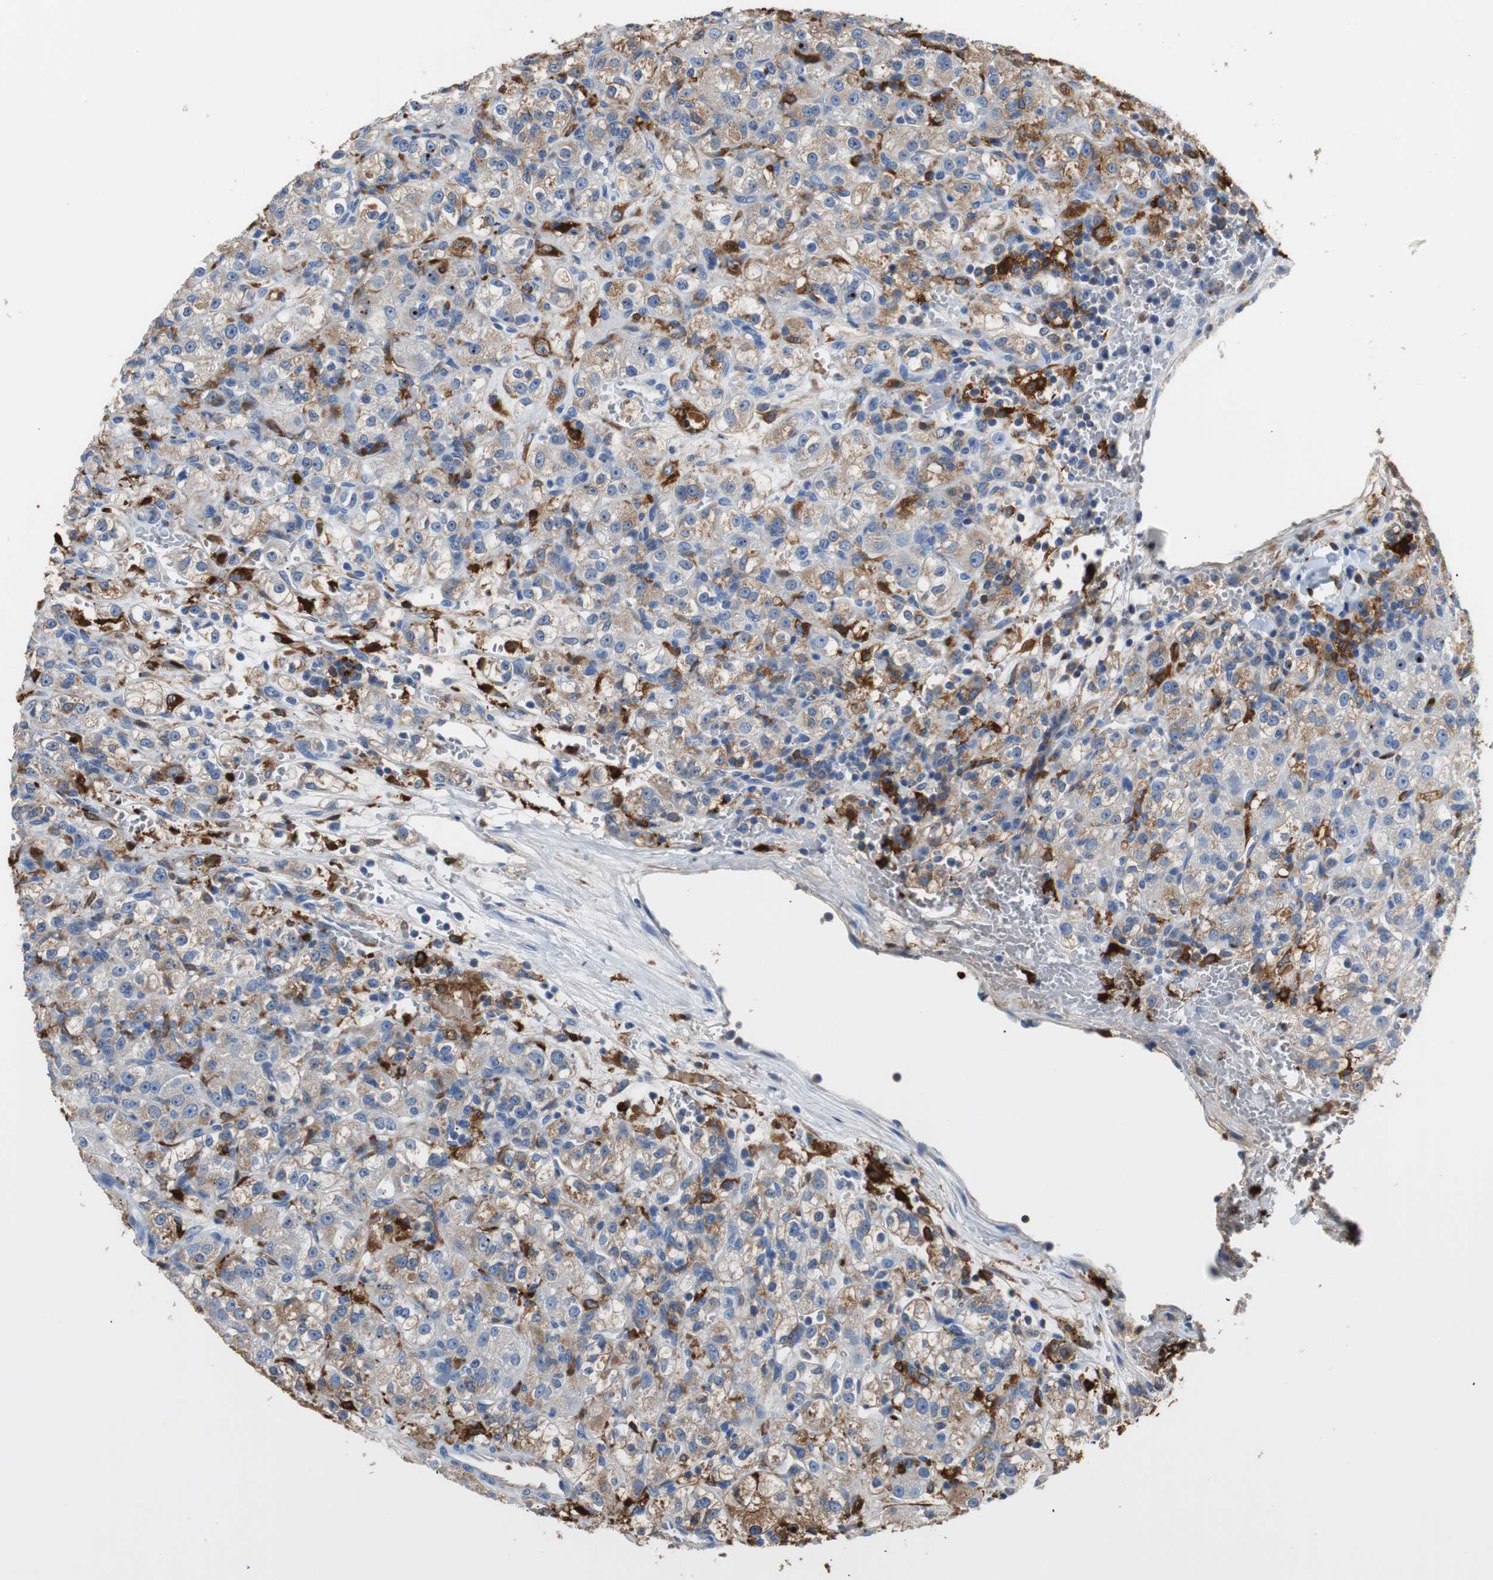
{"staining": {"intensity": "negative", "quantity": "none", "location": "none"}, "tissue": "renal cancer", "cell_type": "Tumor cells", "image_type": "cancer", "snomed": [{"axis": "morphology", "description": "Normal tissue, NOS"}, {"axis": "morphology", "description": "Adenocarcinoma, NOS"}, {"axis": "topography", "description": "Kidney"}], "caption": "DAB immunohistochemical staining of renal cancer reveals no significant positivity in tumor cells.", "gene": "PI15", "patient": {"sex": "male", "age": 61}}